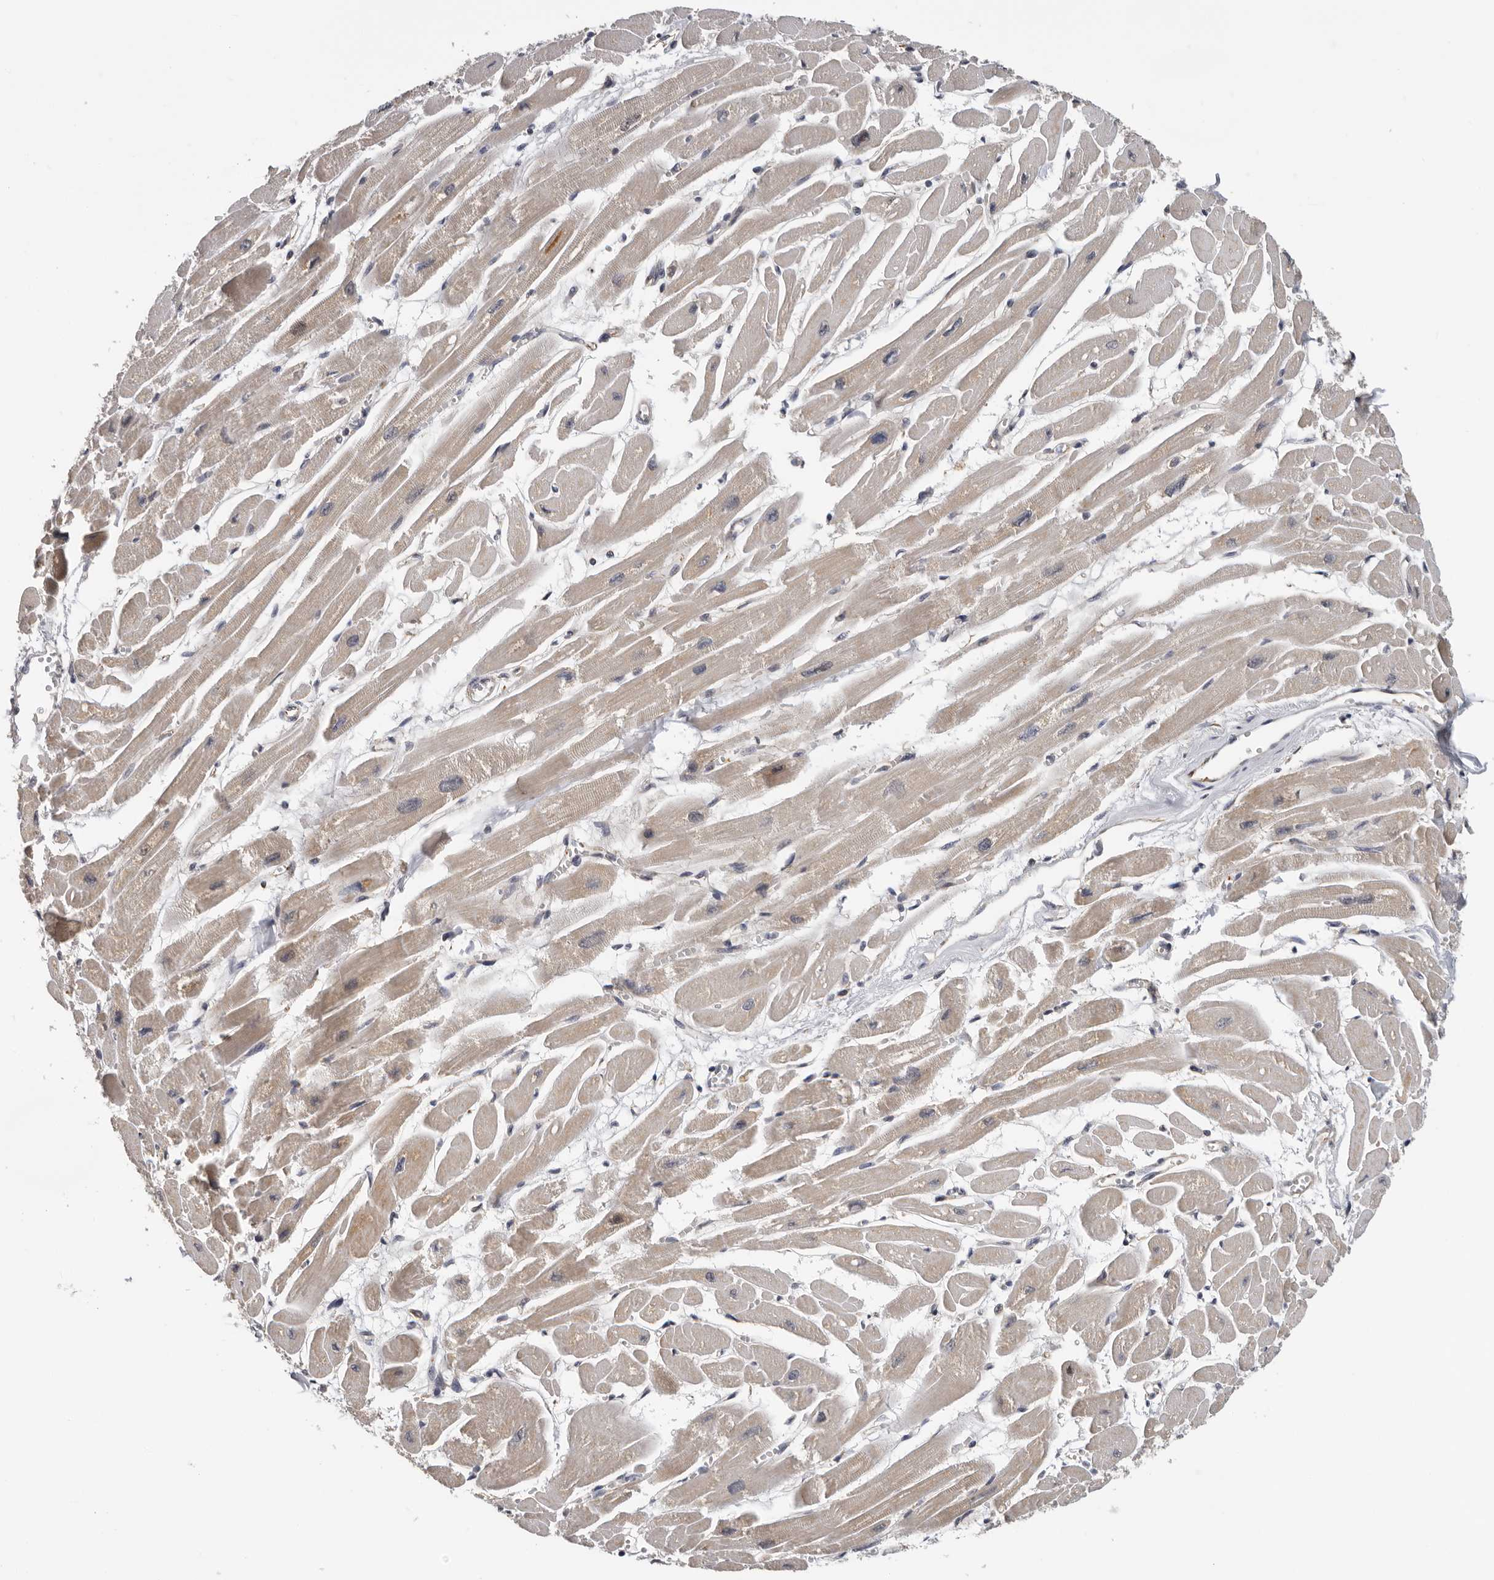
{"staining": {"intensity": "weak", "quantity": "25%-75%", "location": "cytoplasmic/membranous"}, "tissue": "heart muscle", "cell_type": "Cardiomyocytes", "image_type": "normal", "snomed": [{"axis": "morphology", "description": "Normal tissue, NOS"}, {"axis": "topography", "description": "Heart"}], "caption": "Protein staining shows weak cytoplasmic/membranous staining in about 25%-75% of cardiomyocytes in normal heart muscle.", "gene": "RNF157", "patient": {"sex": "female", "age": 54}}